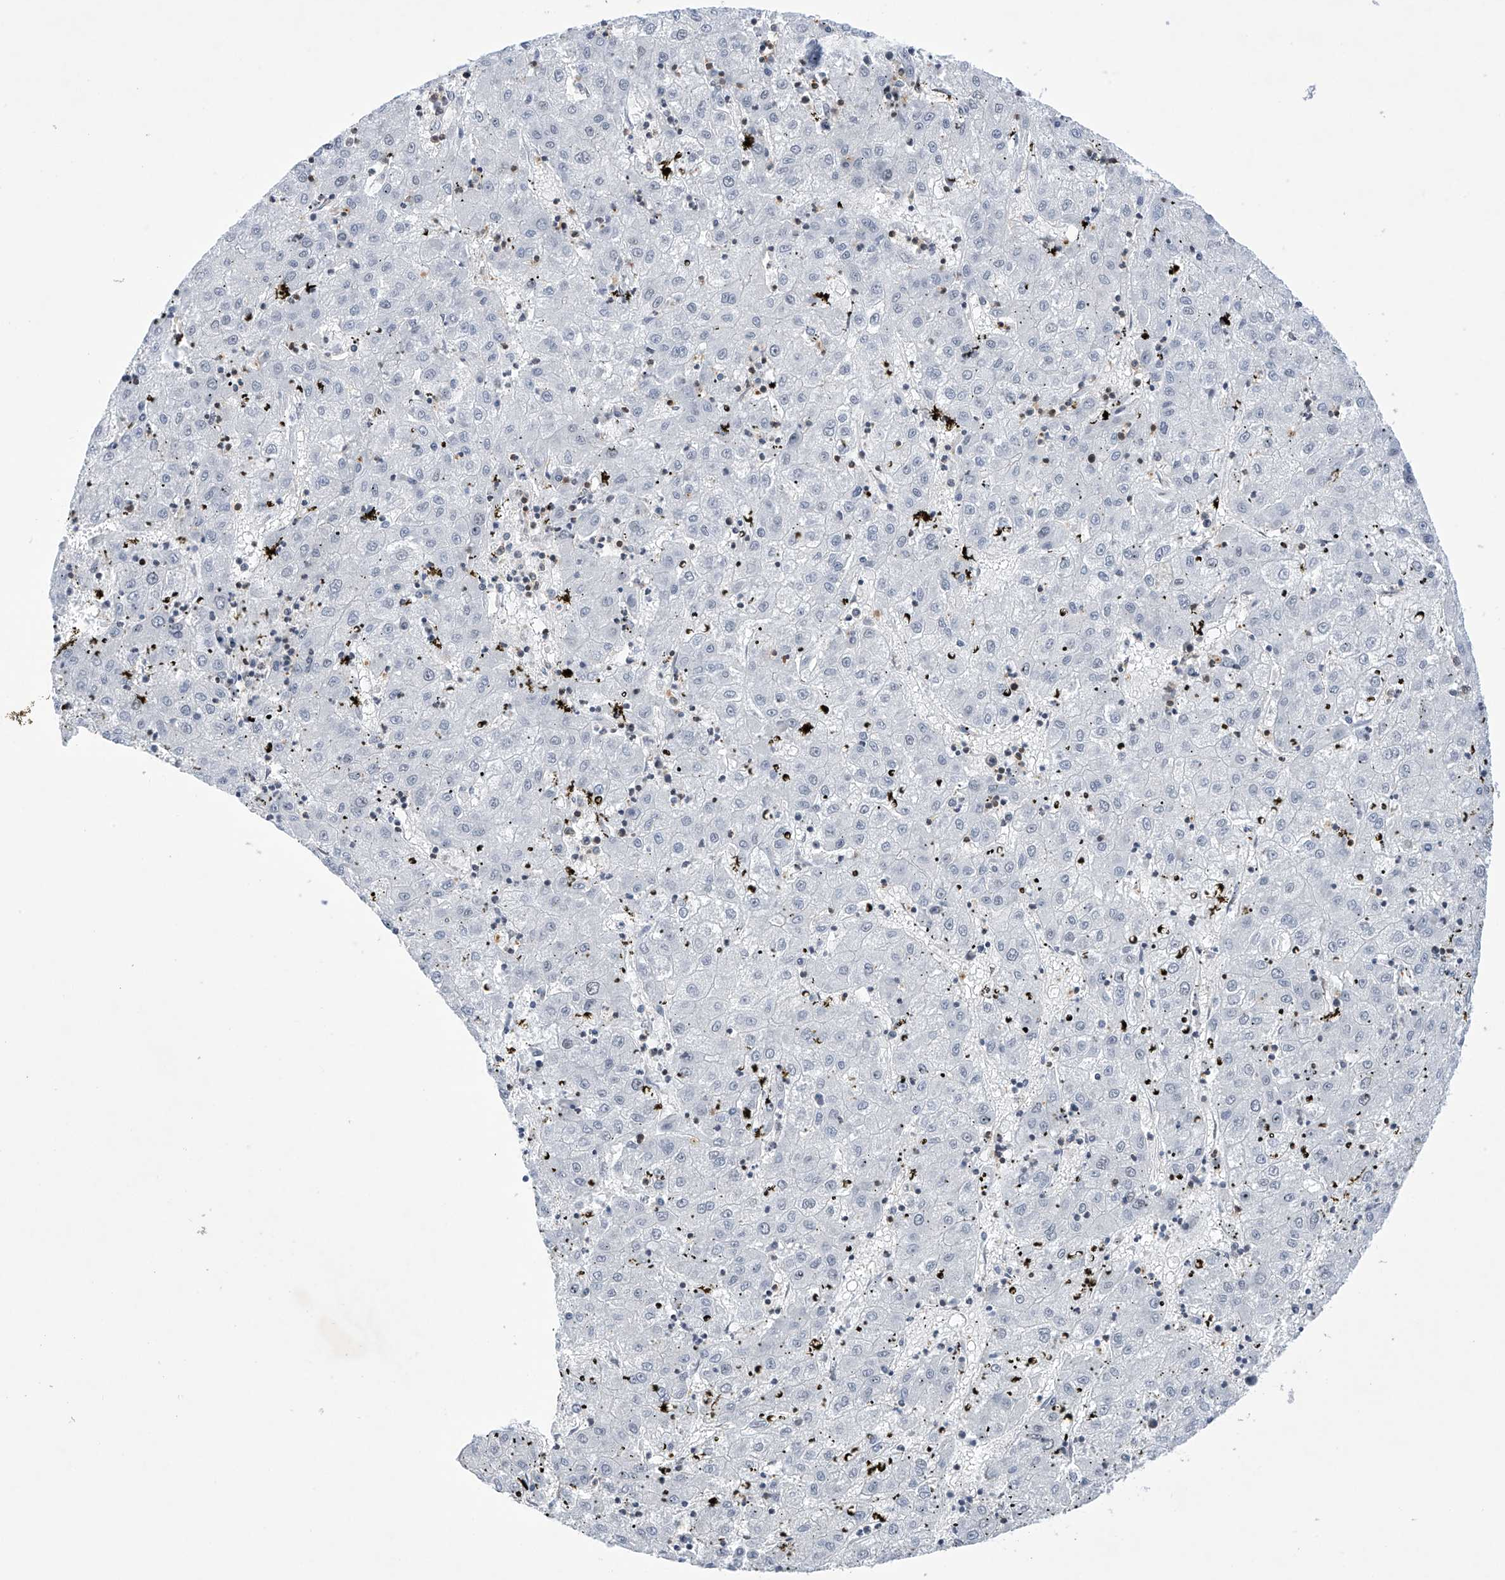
{"staining": {"intensity": "negative", "quantity": "none", "location": "none"}, "tissue": "liver cancer", "cell_type": "Tumor cells", "image_type": "cancer", "snomed": [{"axis": "morphology", "description": "Carcinoma, Hepatocellular, NOS"}, {"axis": "topography", "description": "Liver"}], "caption": "Photomicrograph shows no protein expression in tumor cells of liver cancer tissue. (Immunohistochemistry, brightfield microscopy, high magnification).", "gene": "MSL3", "patient": {"sex": "male", "age": 72}}